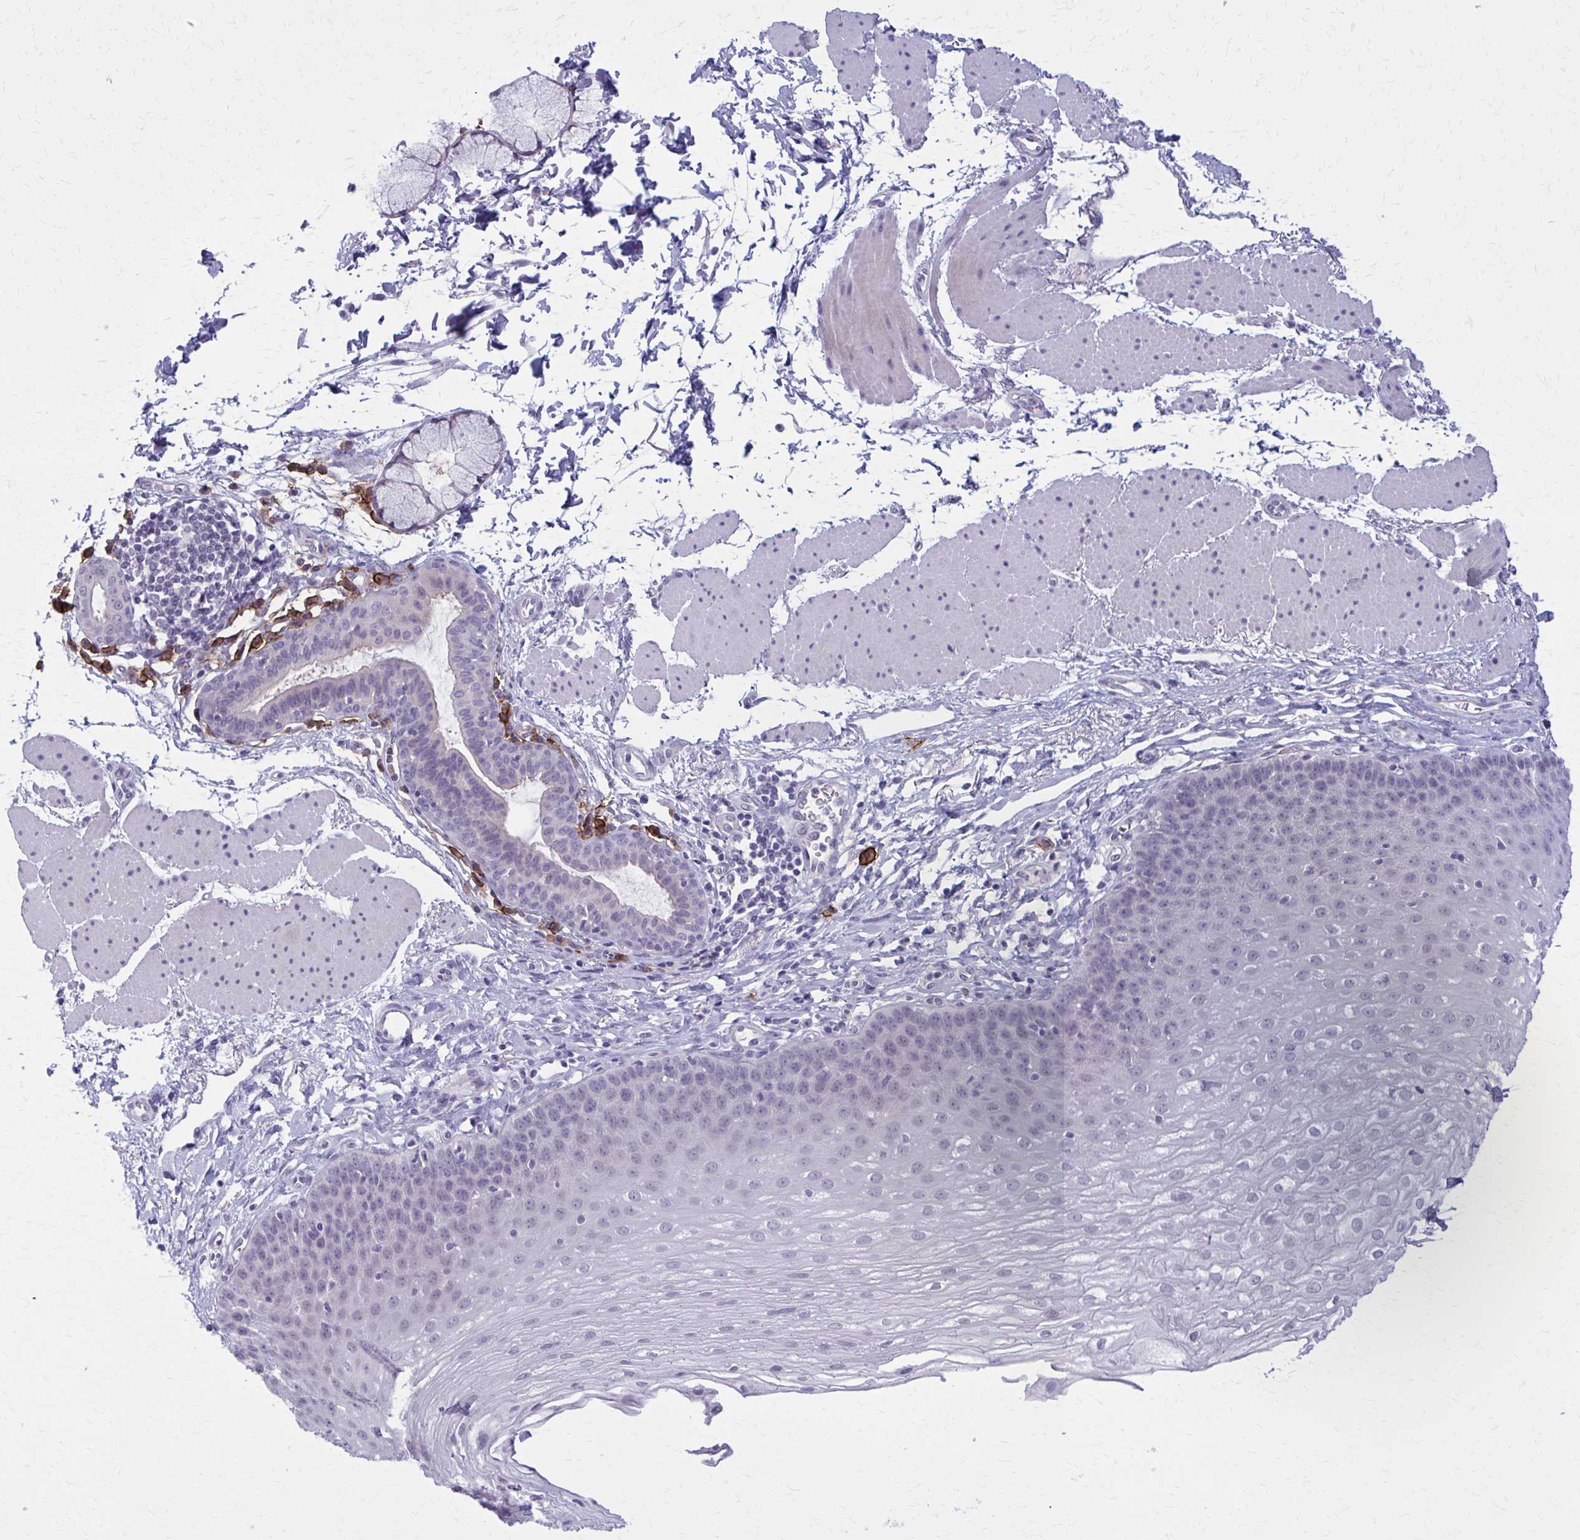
{"staining": {"intensity": "negative", "quantity": "none", "location": "none"}, "tissue": "esophagus", "cell_type": "Squamous epithelial cells", "image_type": "normal", "snomed": [{"axis": "morphology", "description": "Normal tissue, NOS"}, {"axis": "topography", "description": "Esophagus"}], "caption": "Esophagus stained for a protein using immunohistochemistry (IHC) displays no positivity squamous epithelial cells.", "gene": "CD38", "patient": {"sex": "female", "age": 81}}